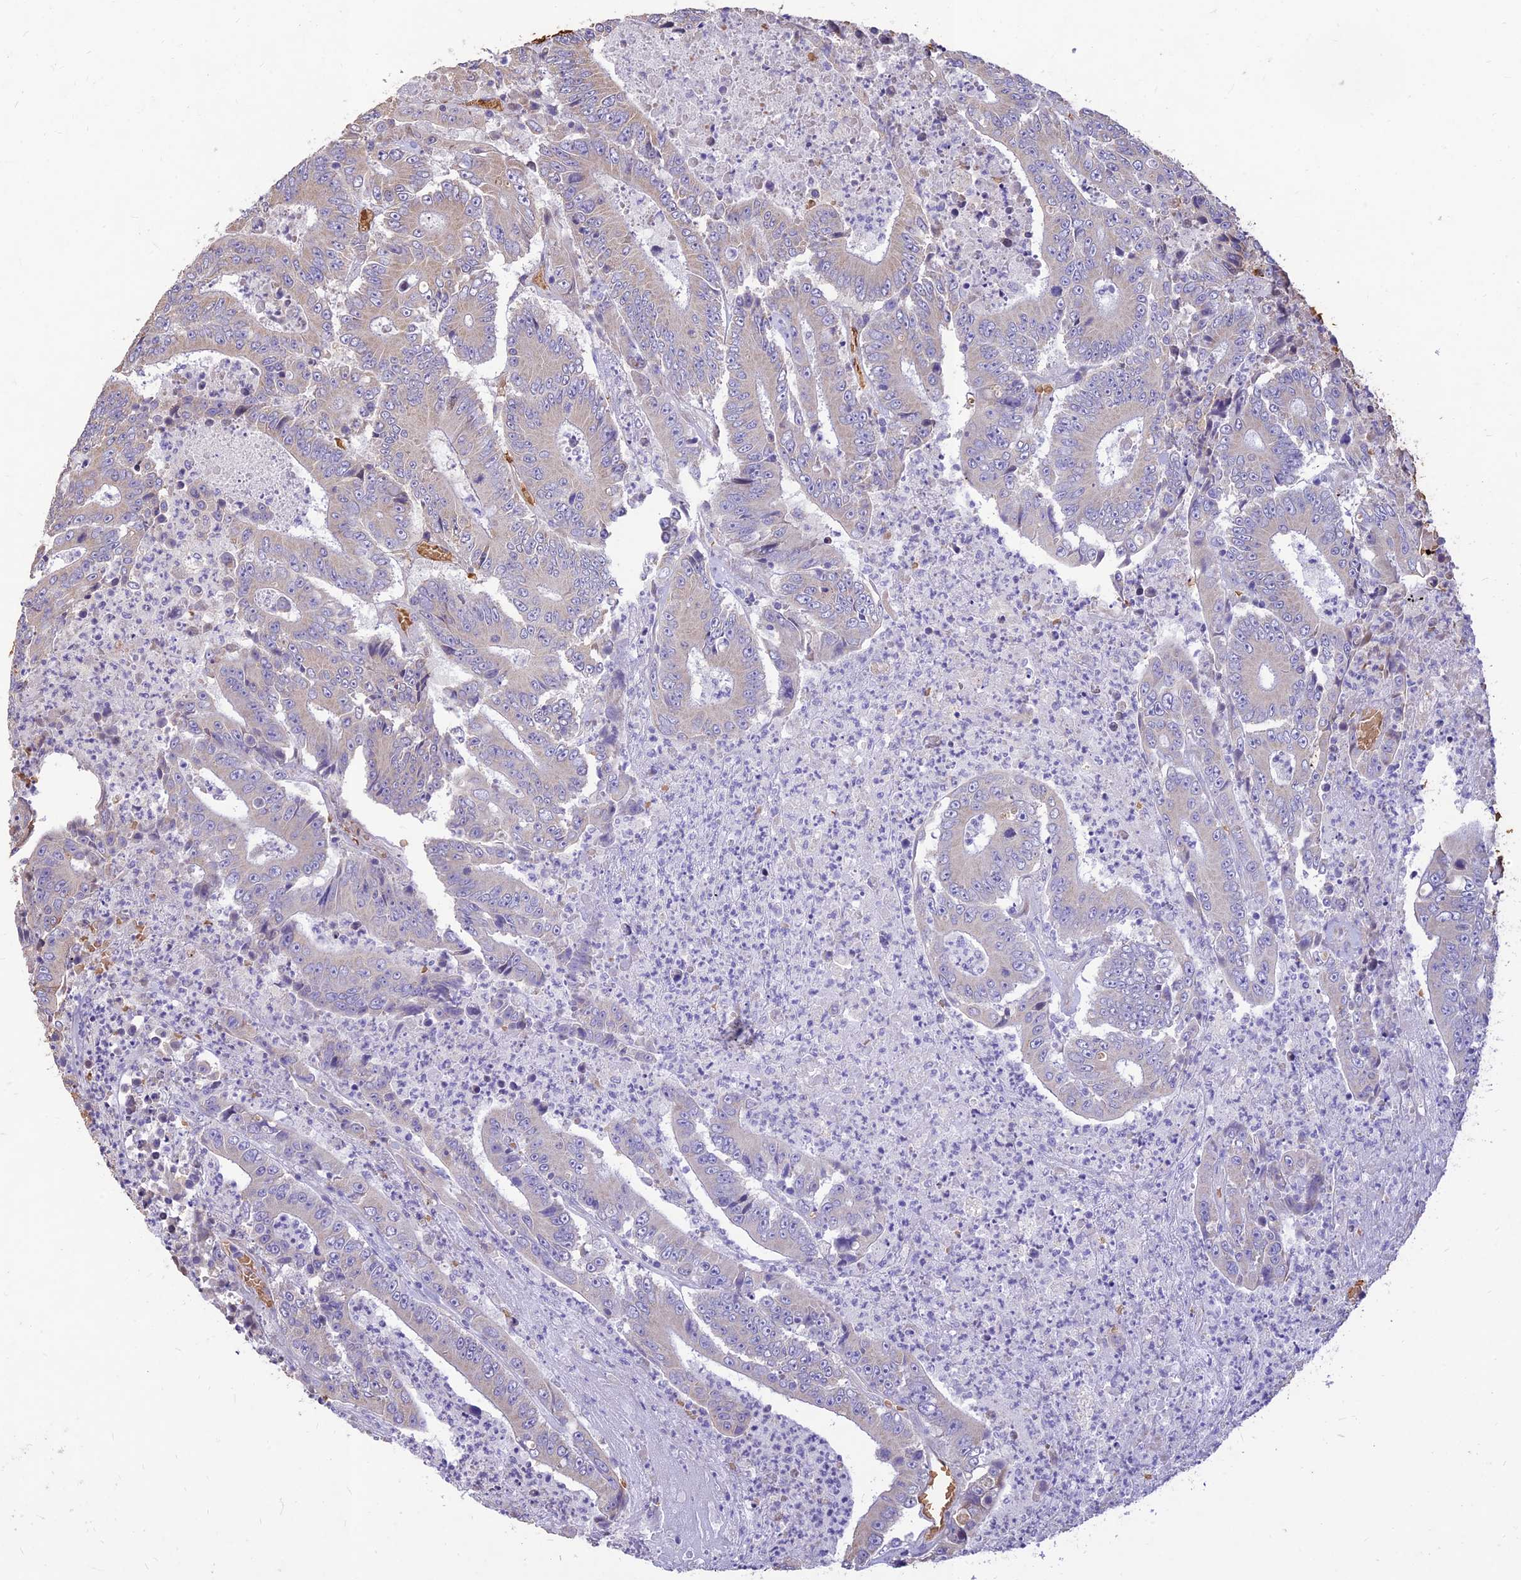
{"staining": {"intensity": "negative", "quantity": "none", "location": "none"}, "tissue": "colorectal cancer", "cell_type": "Tumor cells", "image_type": "cancer", "snomed": [{"axis": "morphology", "description": "Adenocarcinoma, NOS"}, {"axis": "topography", "description": "Colon"}], "caption": "A high-resolution photomicrograph shows IHC staining of colorectal cancer, which displays no significant staining in tumor cells.", "gene": "PPP1R11", "patient": {"sex": "male", "age": 83}}